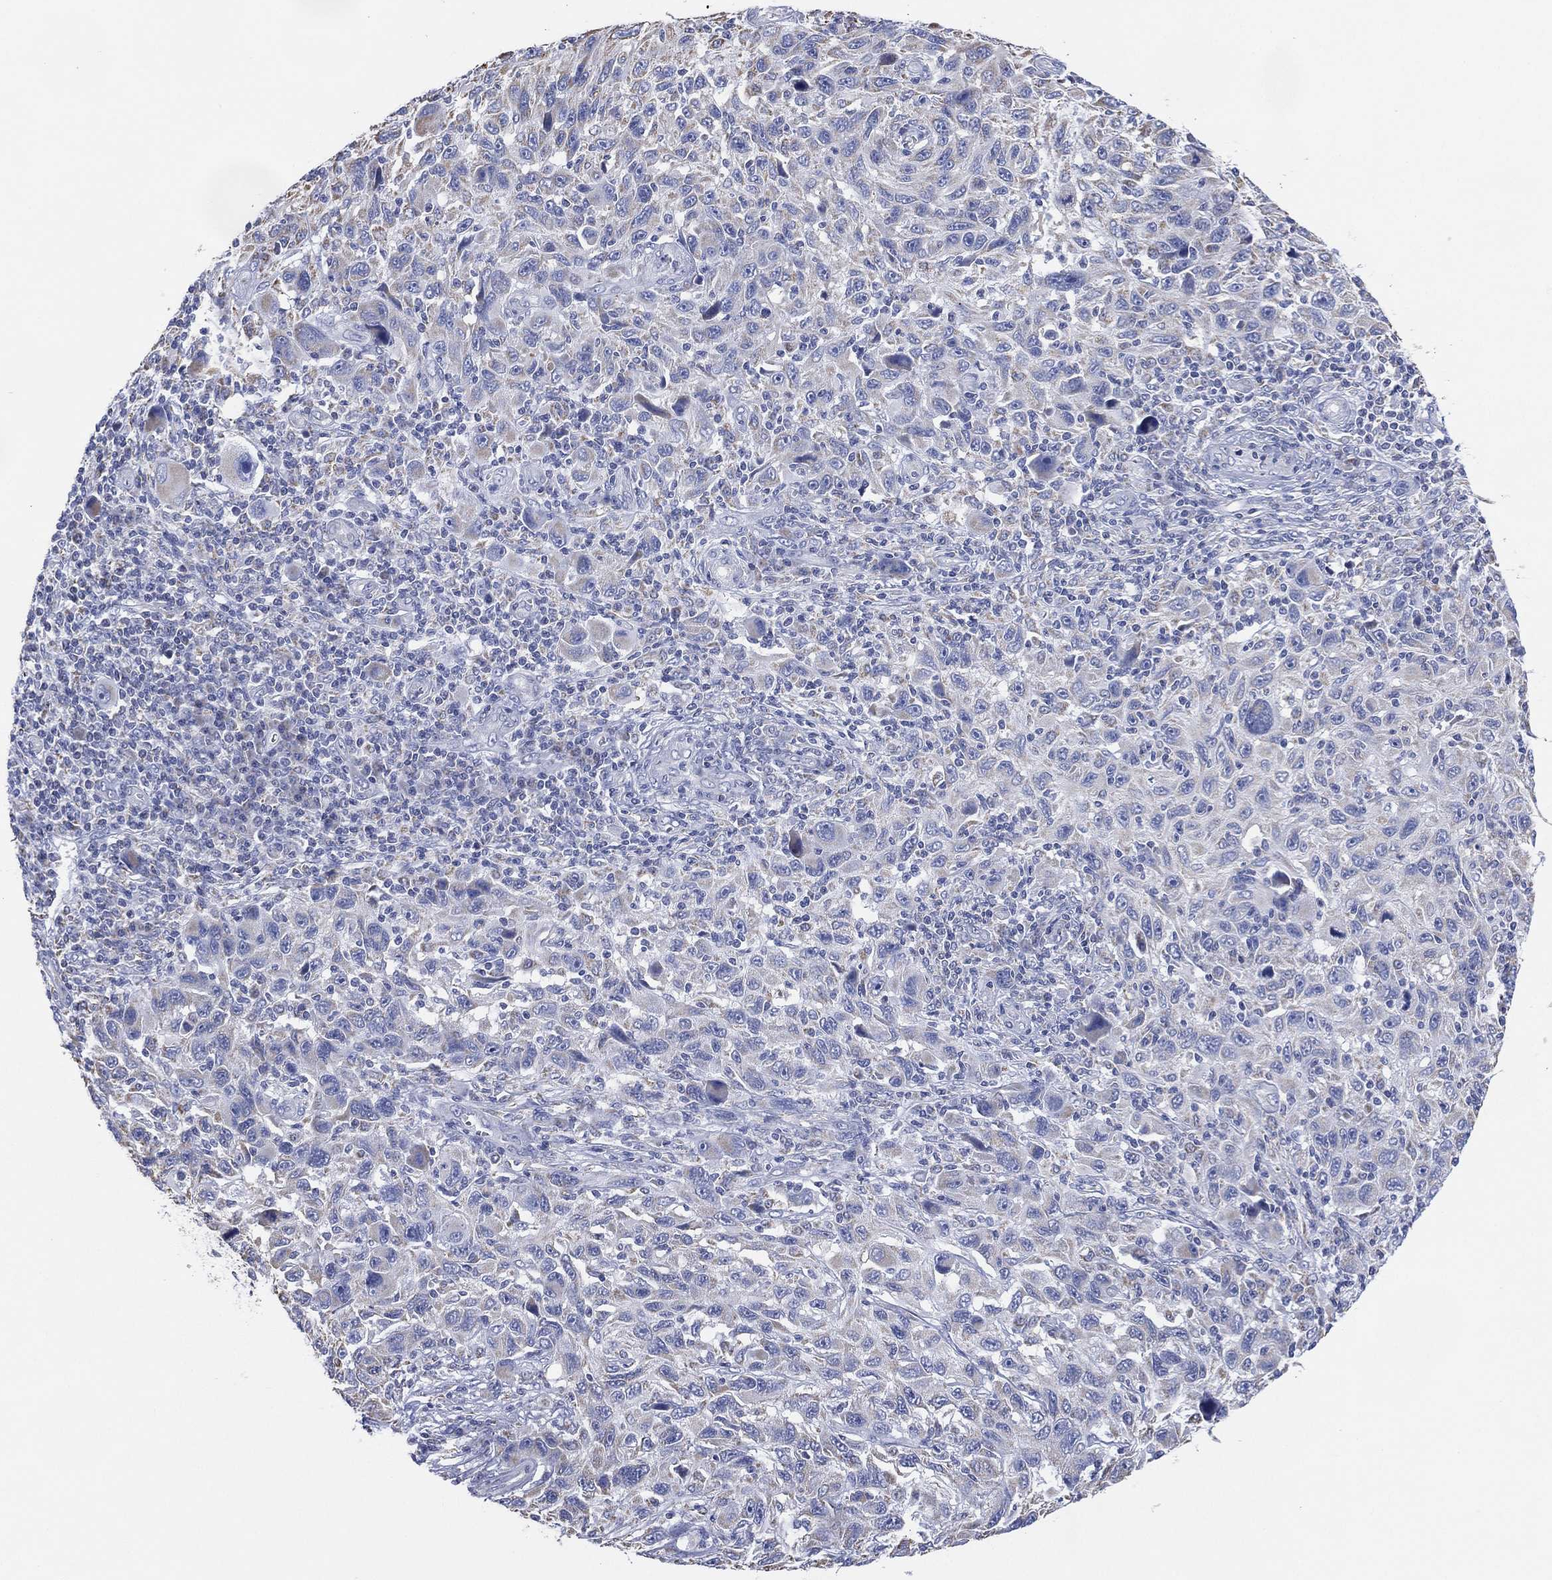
{"staining": {"intensity": "negative", "quantity": "none", "location": "none"}, "tissue": "melanoma", "cell_type": "Tumor cells", "image_type": "cancer", "snomed": [{"axis": "morphology", "description": "Malignant melanoma, NOS"}, {"axis": "topography", "description": "Skin"}], "caption": "Micrograph shows no protein expression in tumor cells of melanoma tissue. The staining was performed using DAB to visualize the protein expression in brown, while the nuclei were stained in blue with hematoxylin (Magnification: 20x).", "gene": "CFTR", "patient": {"sex": "male", "age": 53}}